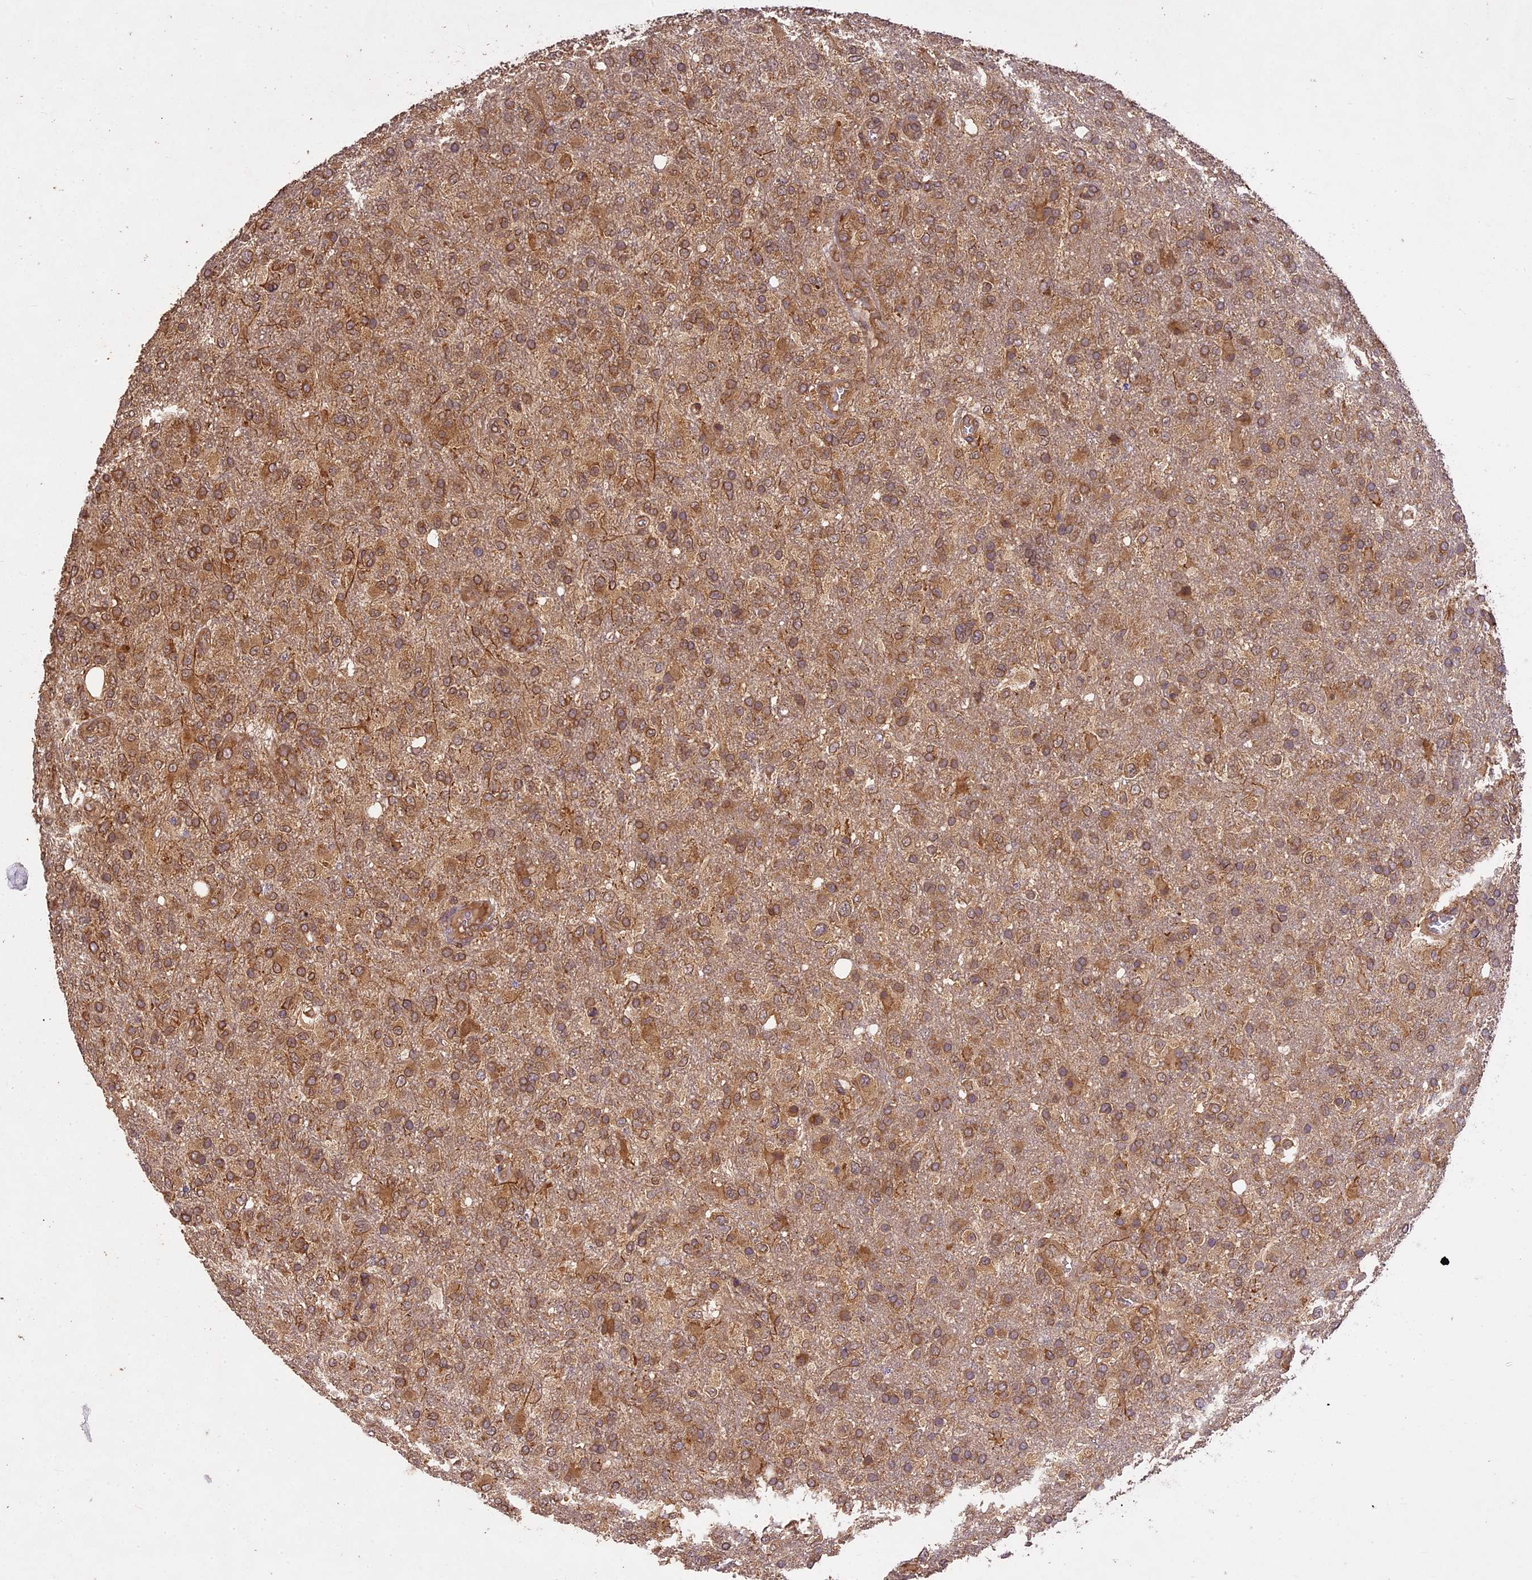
{"staining": {"intensity": "moderate", "quantity": ">75%", "location": "cytoplasmic/membranous"}, "tissue": "glioma", "cell_type": "Tumor cells", "image_type": "cancer", "snomed": [{"axis": "morphology", "description": "Glioma, malignant, High grade"}, {"axis": "topography", "description": "Brain"}], "caption": "IHC photomicrograph of human malignant glioma (high-grade) stained for a protein (brown), which demonstrates medium levels of moderate cytoplasmic/membranous staining in approximately >75% of tumor cells.", "gene": "BRAP", "patient": {"sex": "female", "age": 74}}